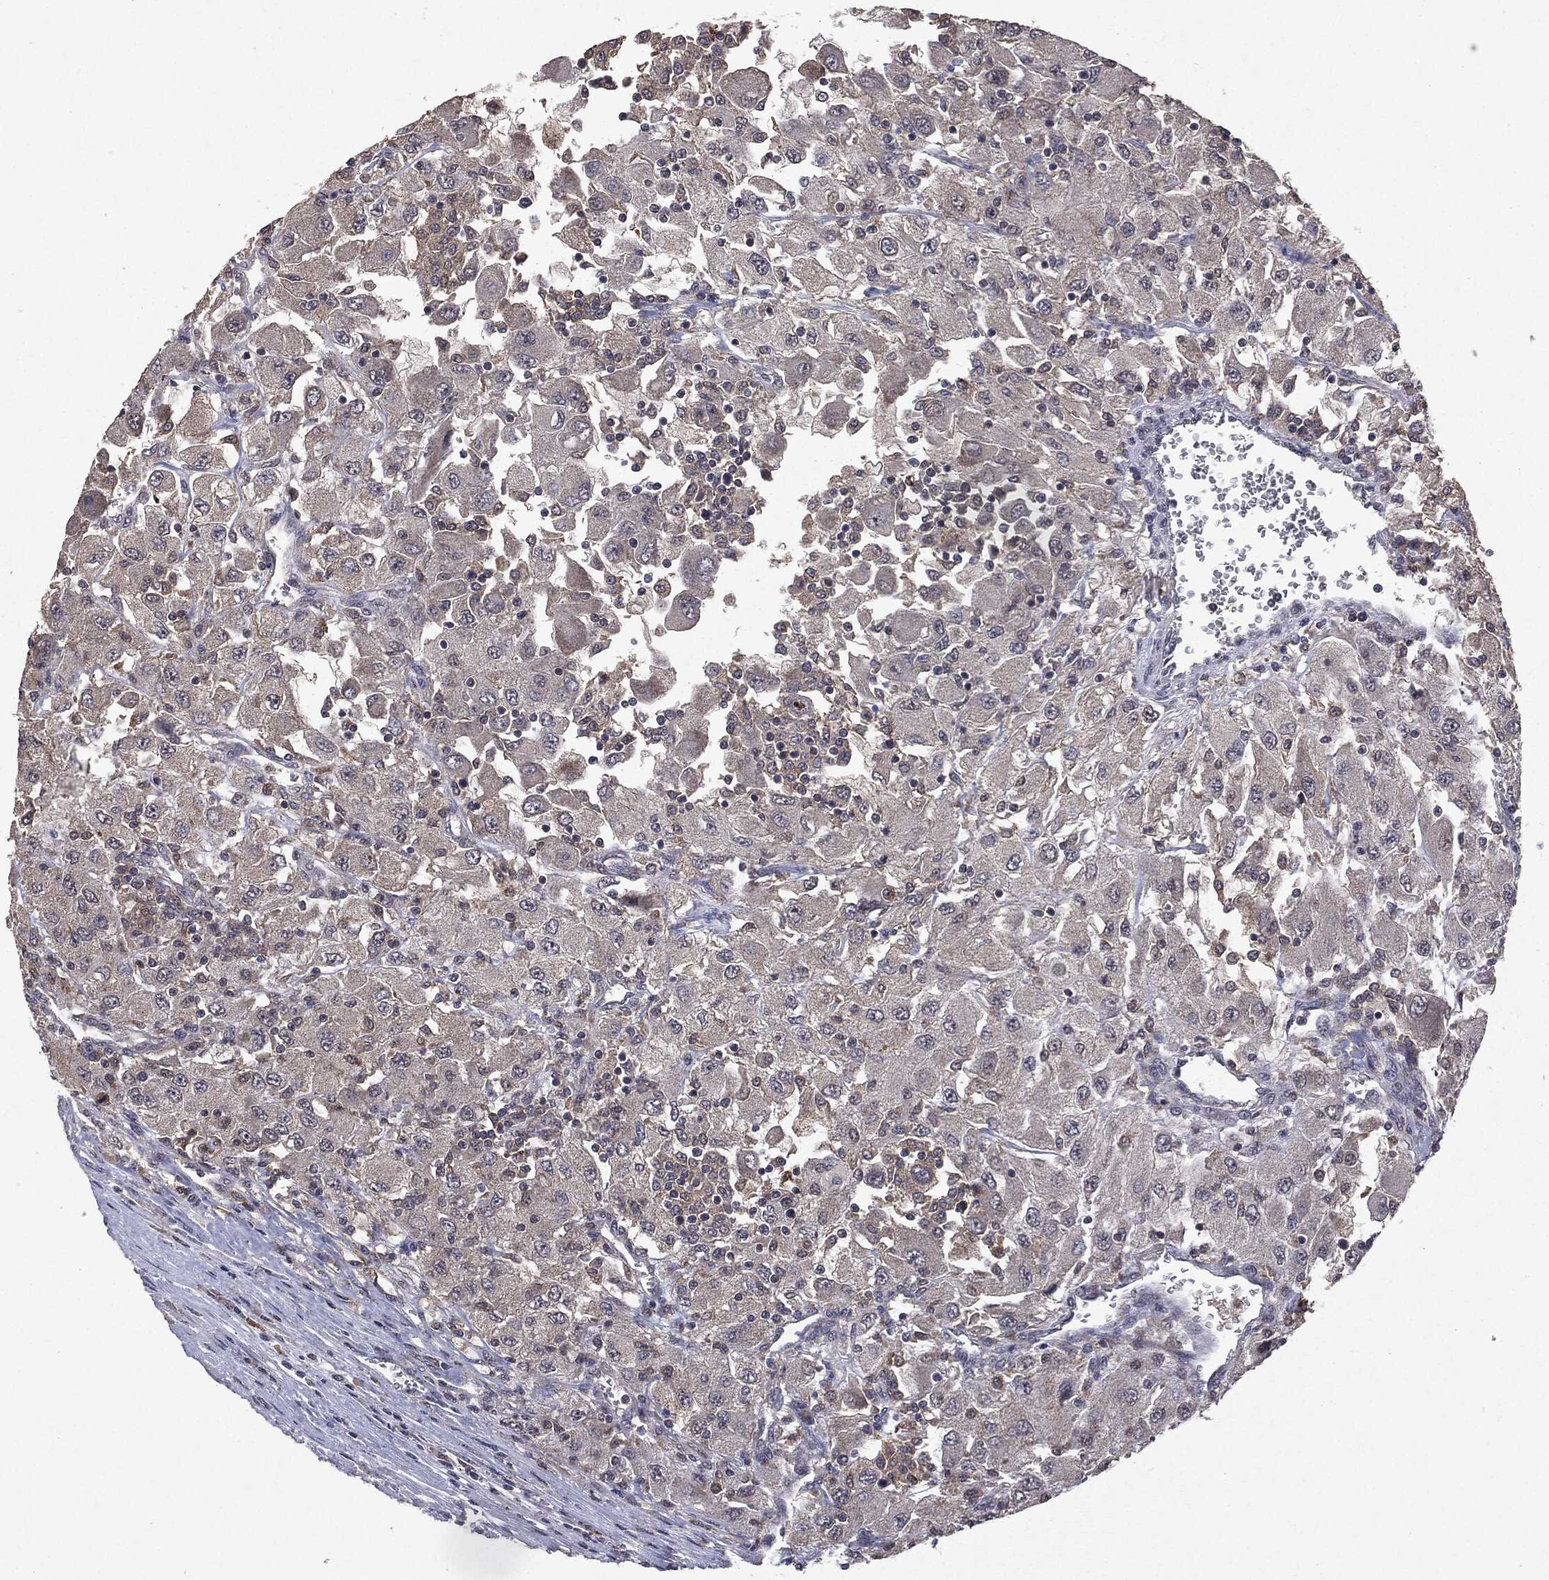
{"staining": {"intensity": "negative", "quantity": "none", "location": "none"}, "tissue": "renal cancer", "cell_type": "Tumor cells", "image_type": "cancer", "snomed": [{"axis": "morphology", "description": "Adenocarcinoma, NOS"}, {"axis": "topography", "description": "Kidney"}], "caption": "Renal cancer (adenocarcinoma) stained for a protein using immunohistochemistry (IHC) demonstrates no positivity tumor cells.", "gene": "PTEN", "patient": {"sex": "female", "age": 67}}